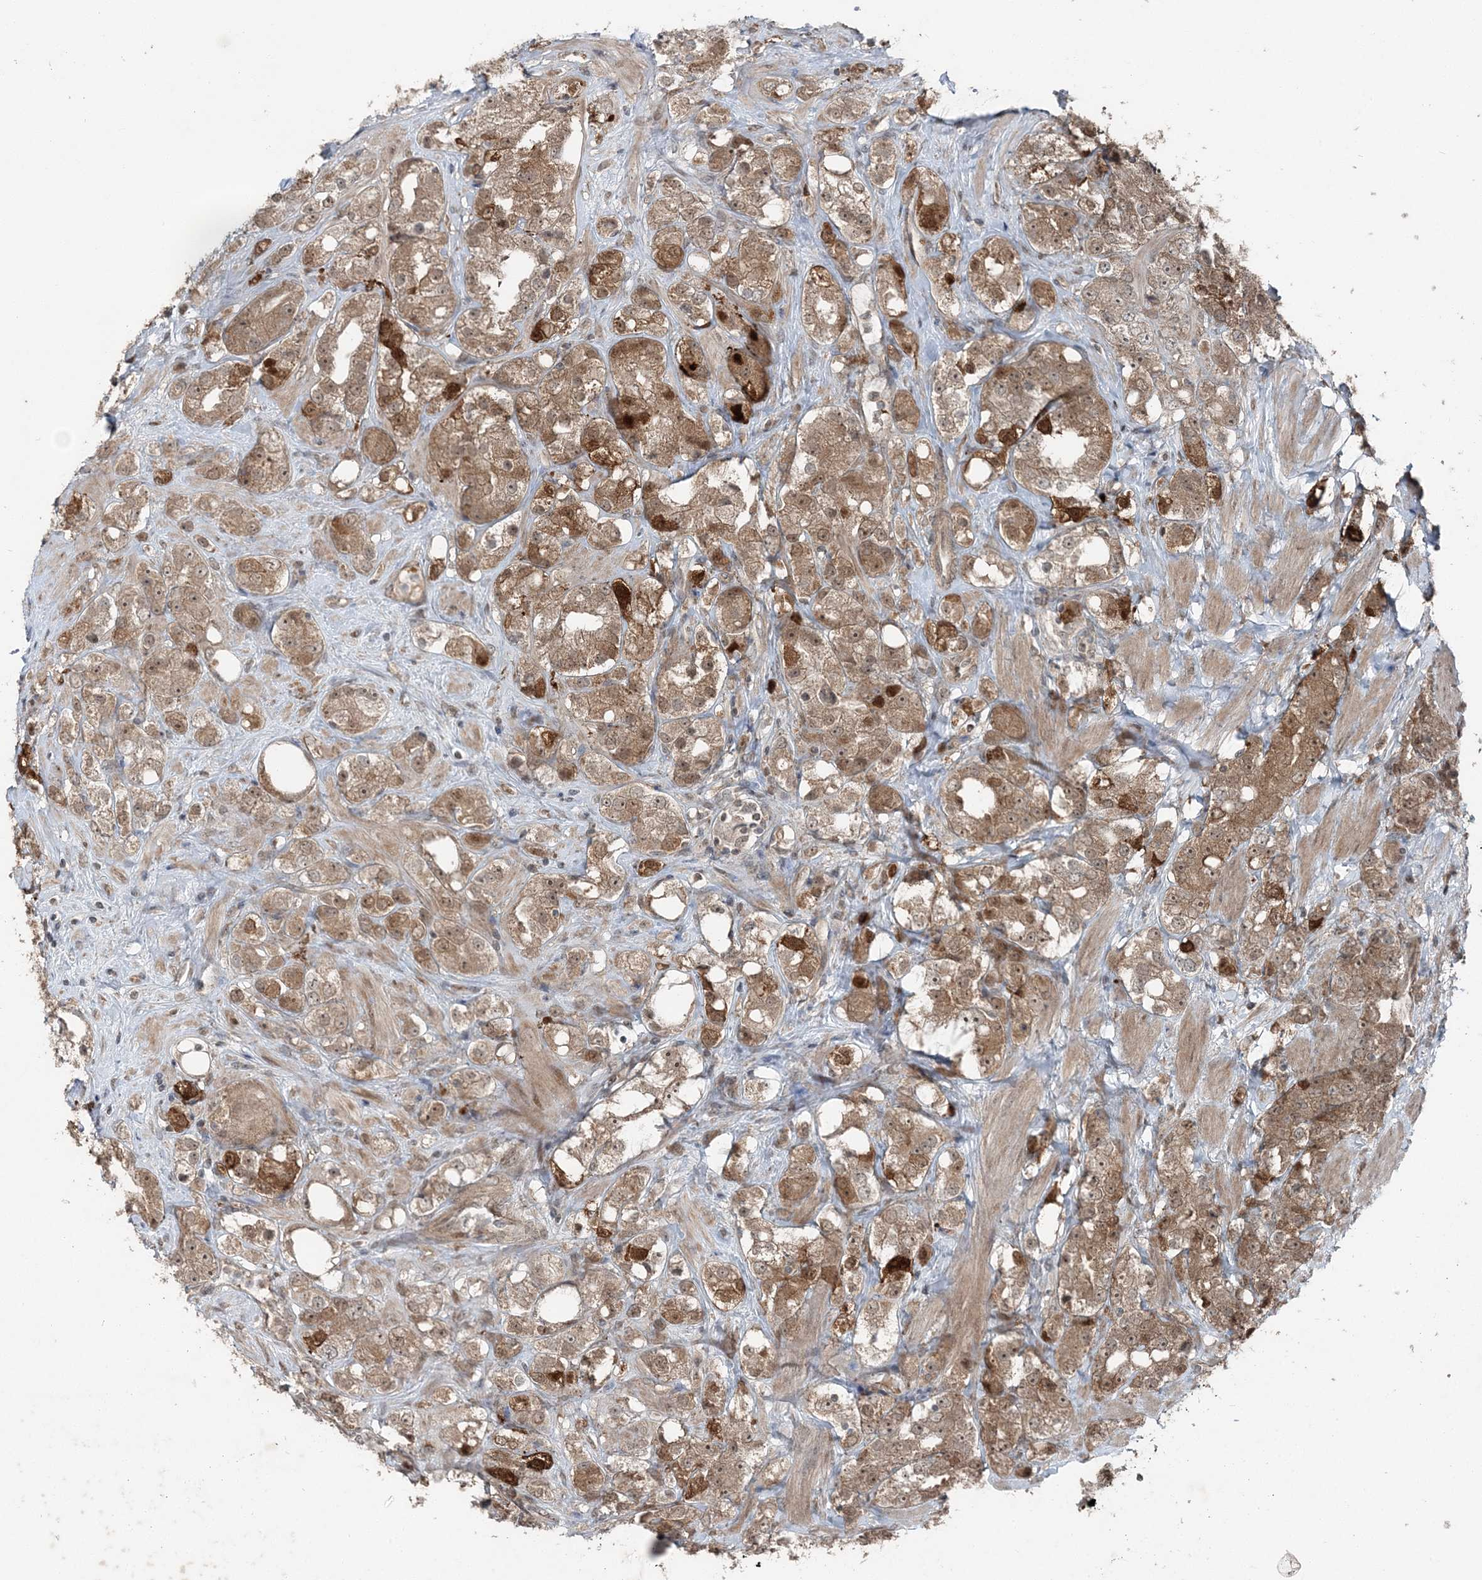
{"staining": {"intensity": "moderate", "quantity": ">75%", "location": "cytoplasmic/membranous,nuclear"}, "tissue": "prostate cancer", "cell_type": "Tumor cells", "image_type": "cancer", "snomed": [{"axis": "morphology", "description": "Adenocarcinoma, NOS"}, {"axis": "topography", "description": "Prostate"}], "caption": "Brown immunohistochemical staining in prostate cancer (adenocarcinoma) shows moderate cytoplasmic/membranous and nuclear expression in approximately >75% of tumor cells. (brown staining indicates protein expression, while blue staining denotes nuclei).", "gene": "FBXL17", "patient": {"sex": "male", "age": 79}}